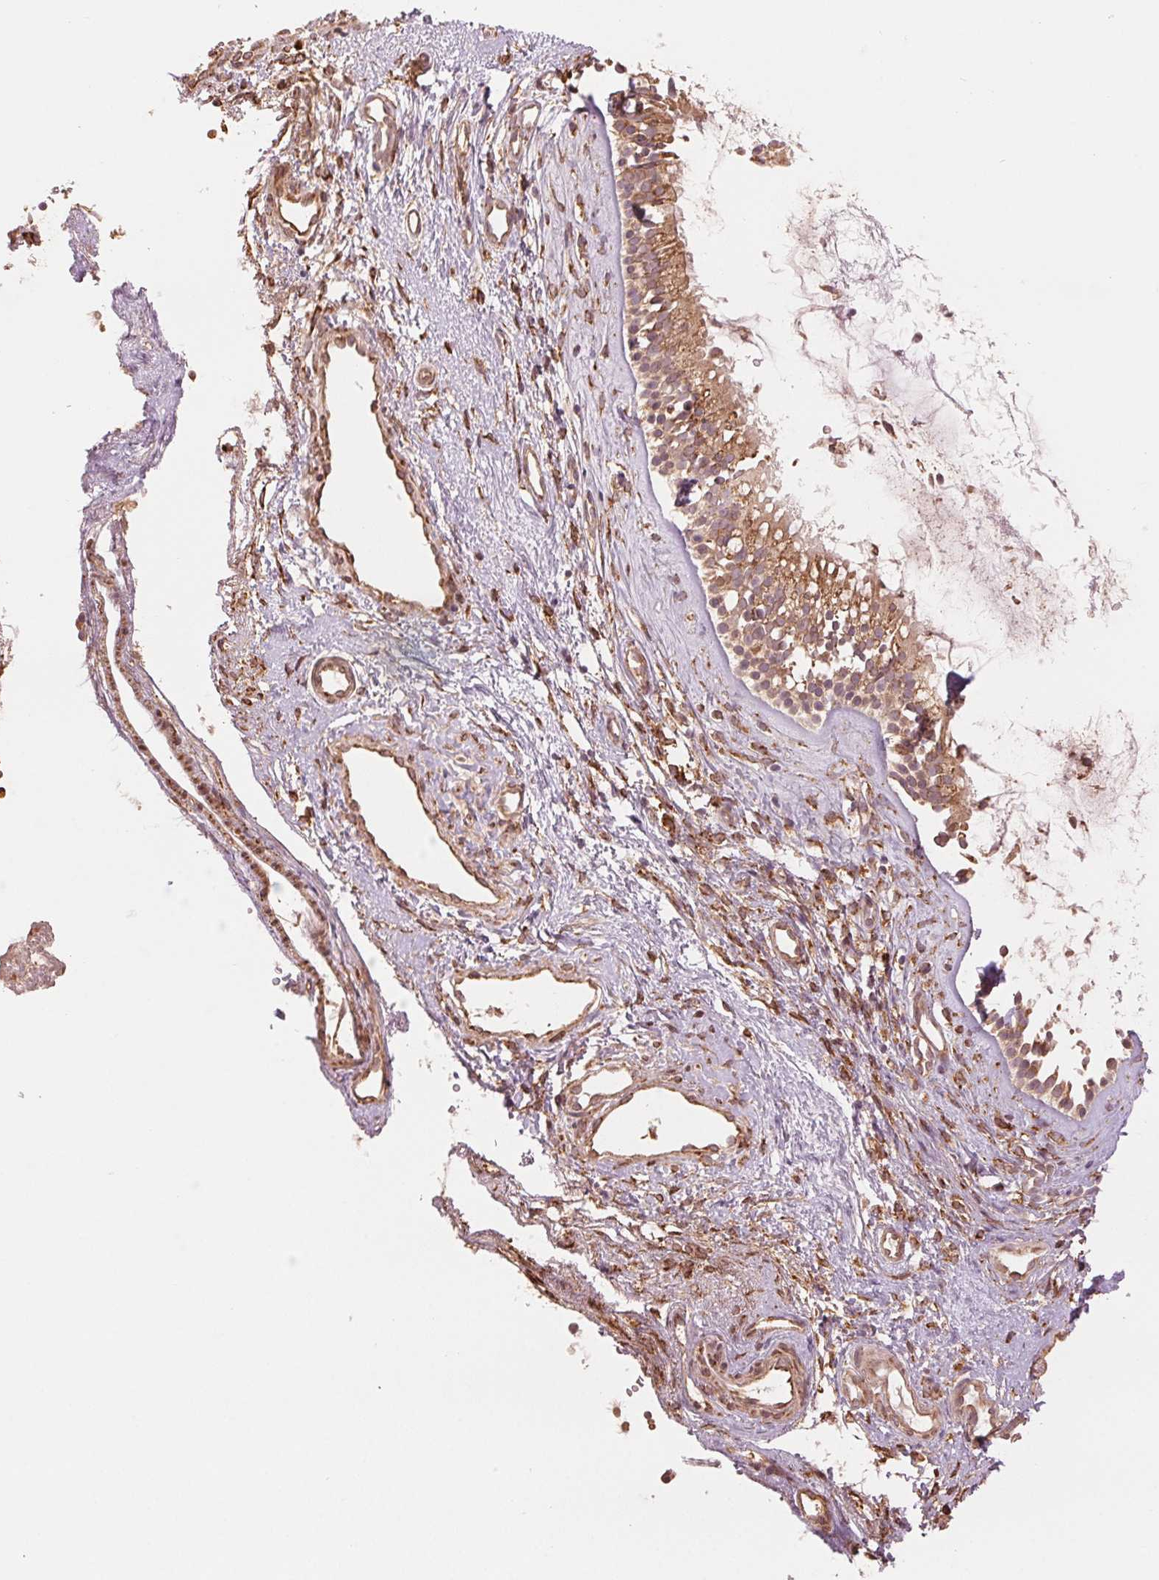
{"staining": {"intensity": "moderate", "quantity": ">75%", "location": "cytoplasmic/membranous"}, "tissue": "nasopharynx", "cell_type": "Respiratory epithelial cells", "image_type": "normal", "snomed": [{"axis": "morphology", "description": "Normal tissue, NOS"}, {"axis": "topography", "description": "Nasopharynx"}], "caption": "About >75% of respiratory epithelial cells in normal nasopharynx reveal moderate cytoplasmic/membranous protein staining as visualized by brown immunohistochemical staining.", "gene": "SLC20A1", "patient": {"sex": "male", "age": 58}}